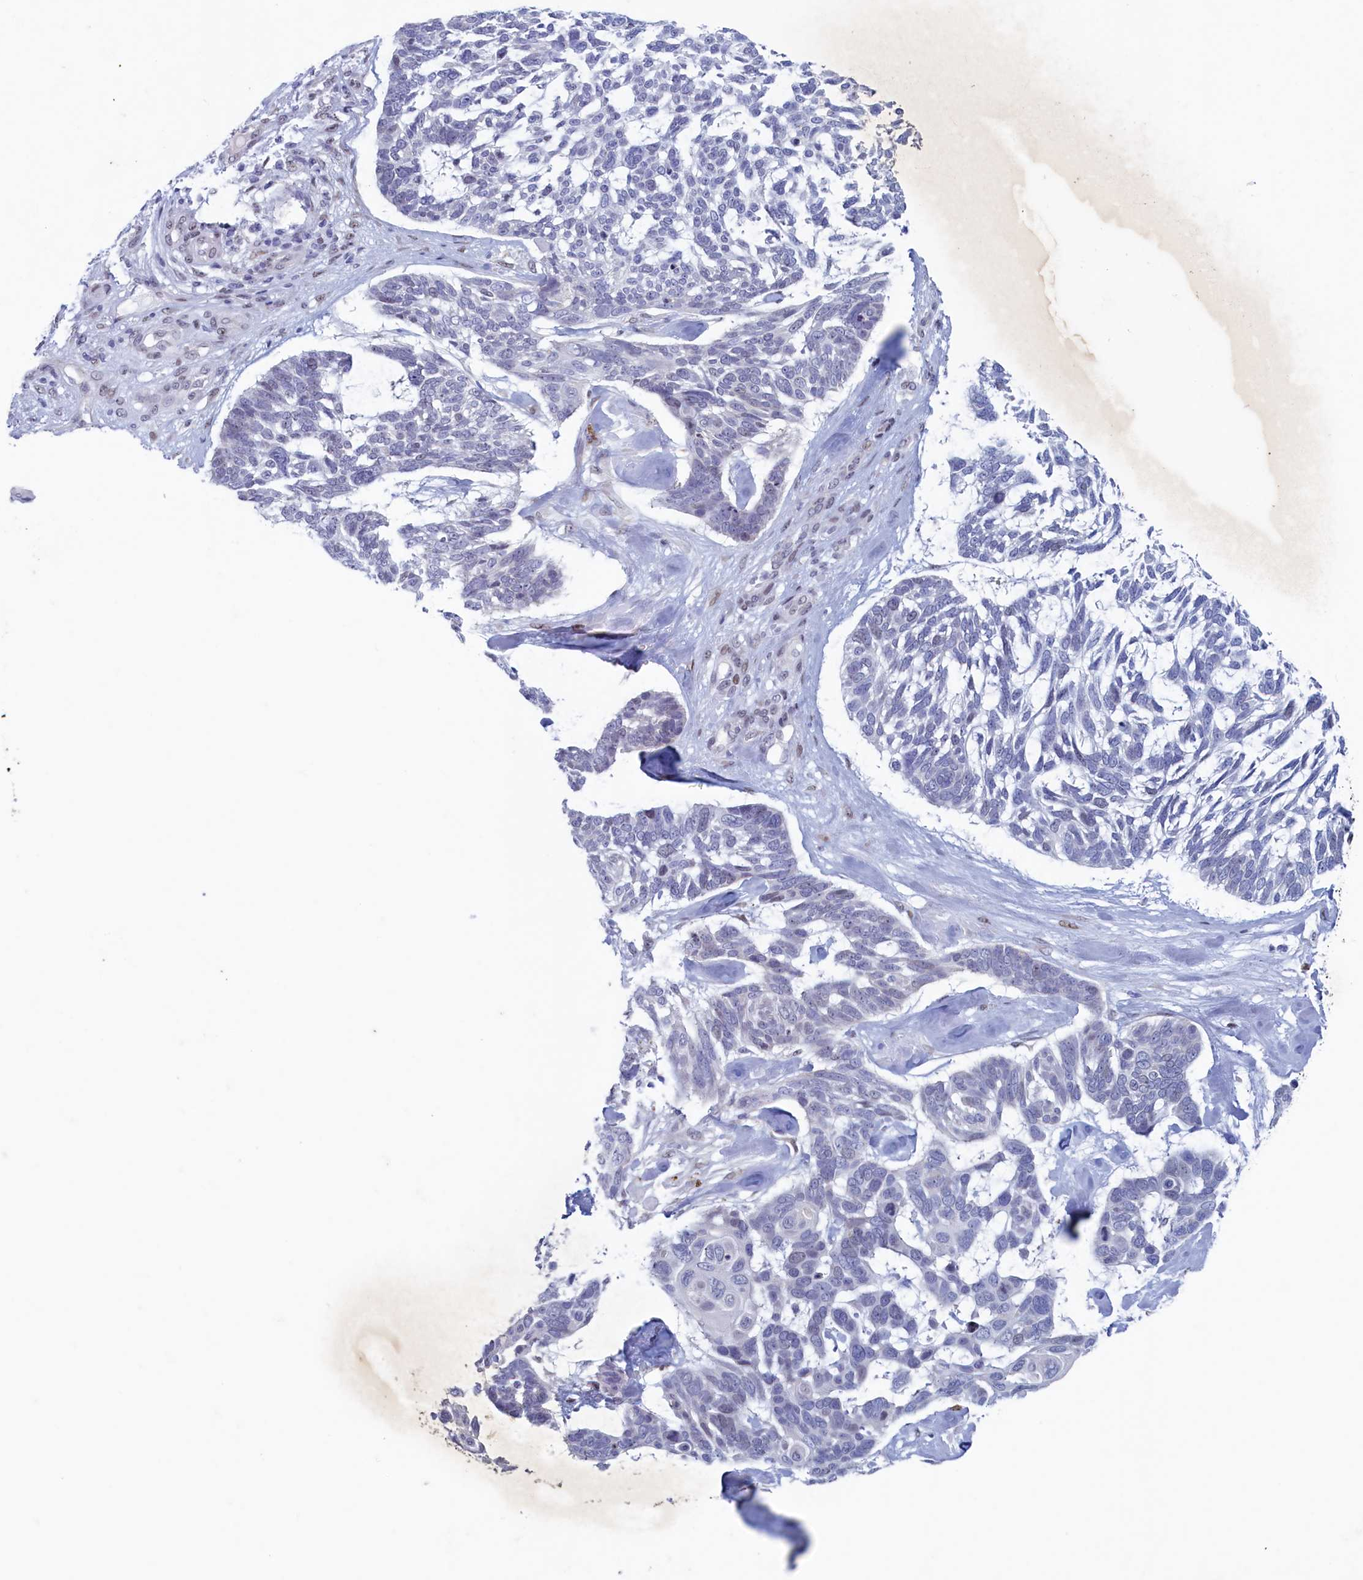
{"staining": {"intensity": "negative", "quantity": "none", "location": "none"}, "tissue": "skin cancer", "cell_type": "Tumor cells", "image_type": "cancer", "snomed": [{"axis": "morphology", "description": "Basal cell carcinoma"}, {"axis": "topography", "description": "Skin"}], "caption": "This micrograph is of skin basal cell carcinoma stained with IHC to label a protein in brown with the nuclei are counter-stained blue. There is no expression in tumor cells.", "gene": "WDR76", "patient": {"sex": "male", "age": 88}}